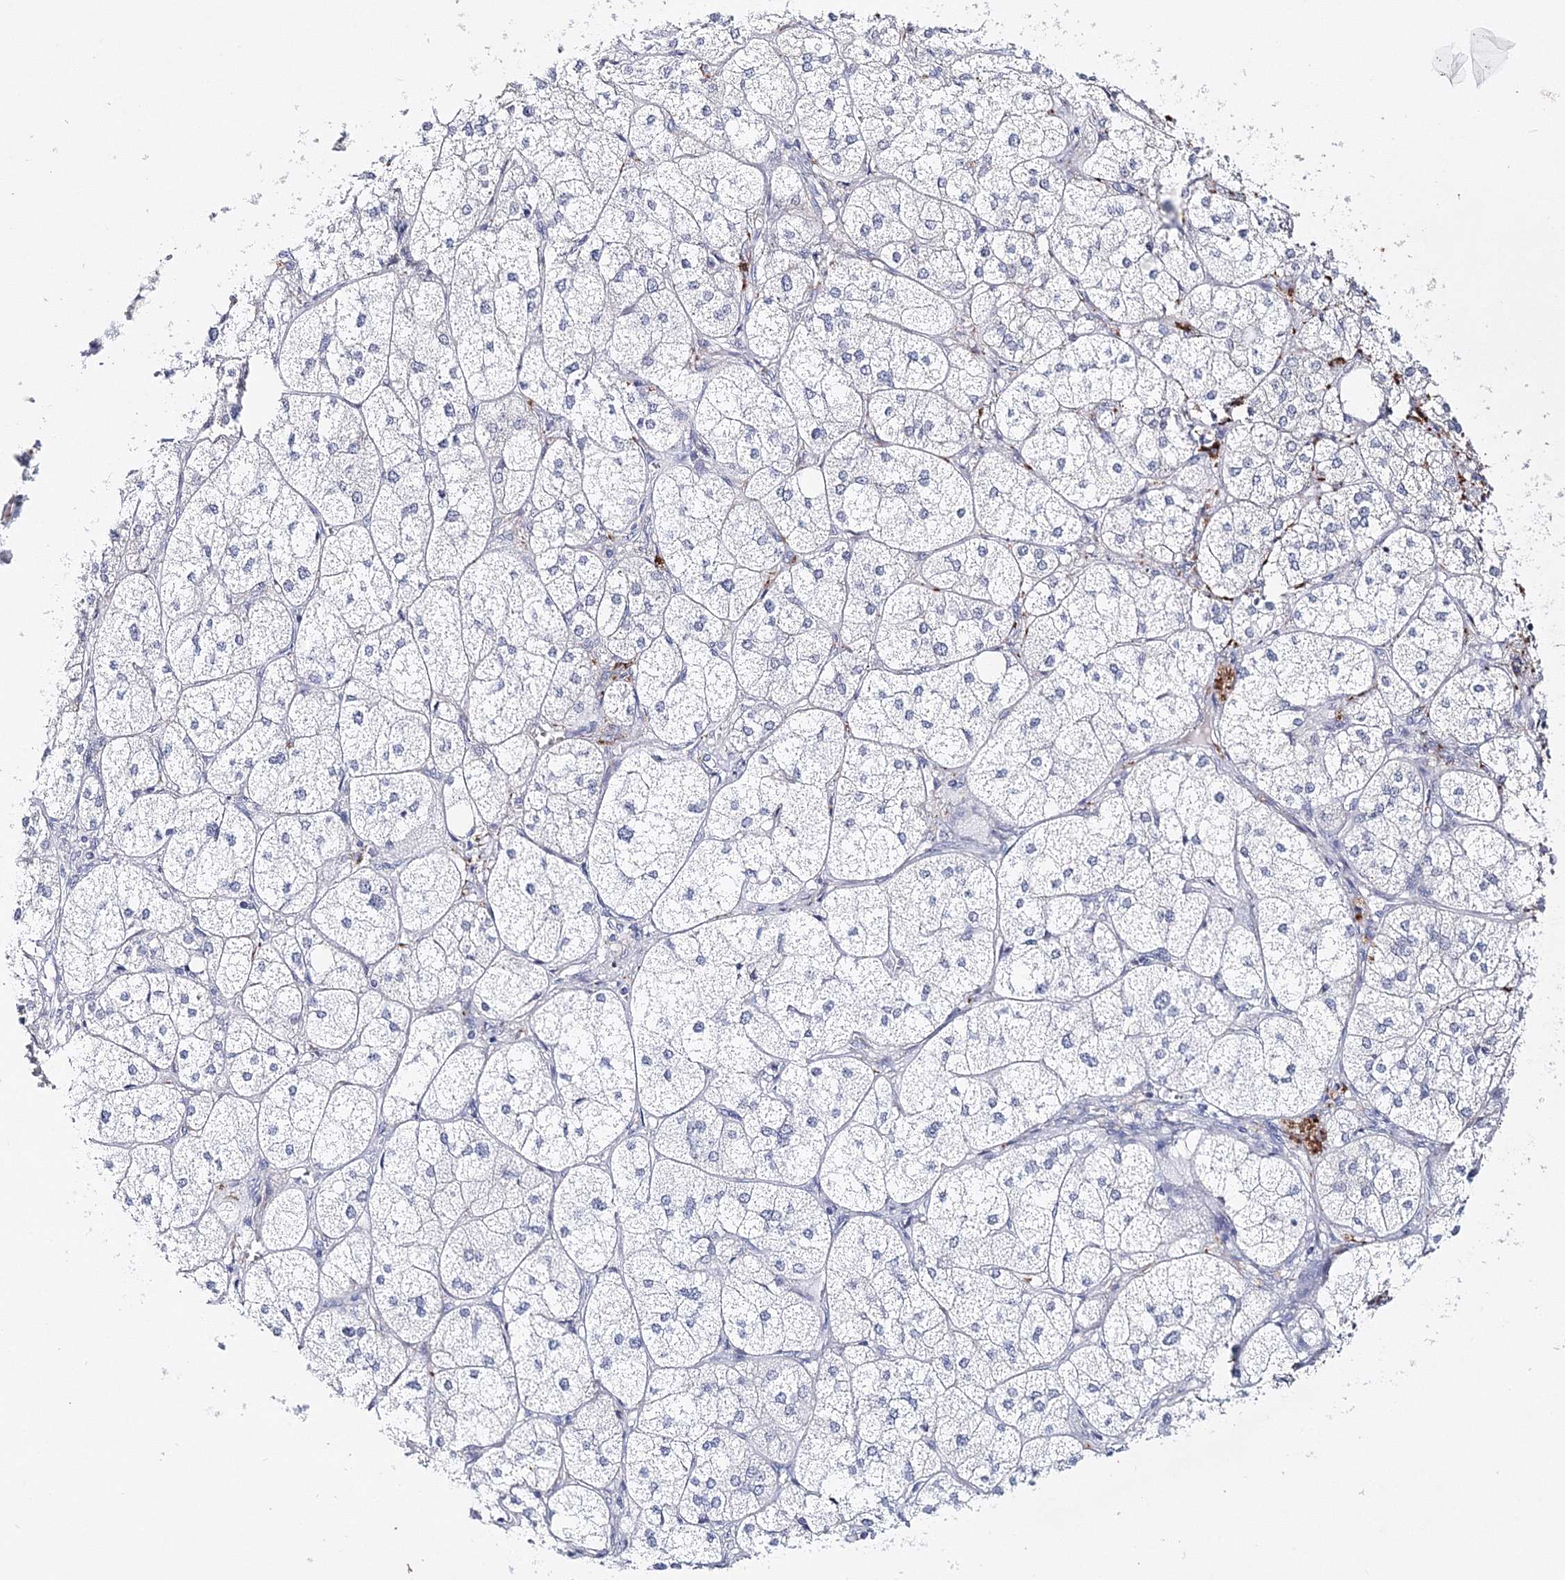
{"staining": {"intensity": "negative", "quantity": "none", "location": "none"}, "tissue": "adrenal gland", "cell_type": "Glandular cells", "image_type": "normal", "snomed": [{"axis": "morphology", "description": "Normal tissue, NOS"}, {"axis": "topography", "description": "Adrenal gland"}], "caption": "Immunohistochemistry (IHC) image of normal human adrenal gland stained for a protein (brown), which shows no positivity in glandular cells.", "gene": "MYOZ2", "patient": {"sex": "female", "age": 61}}